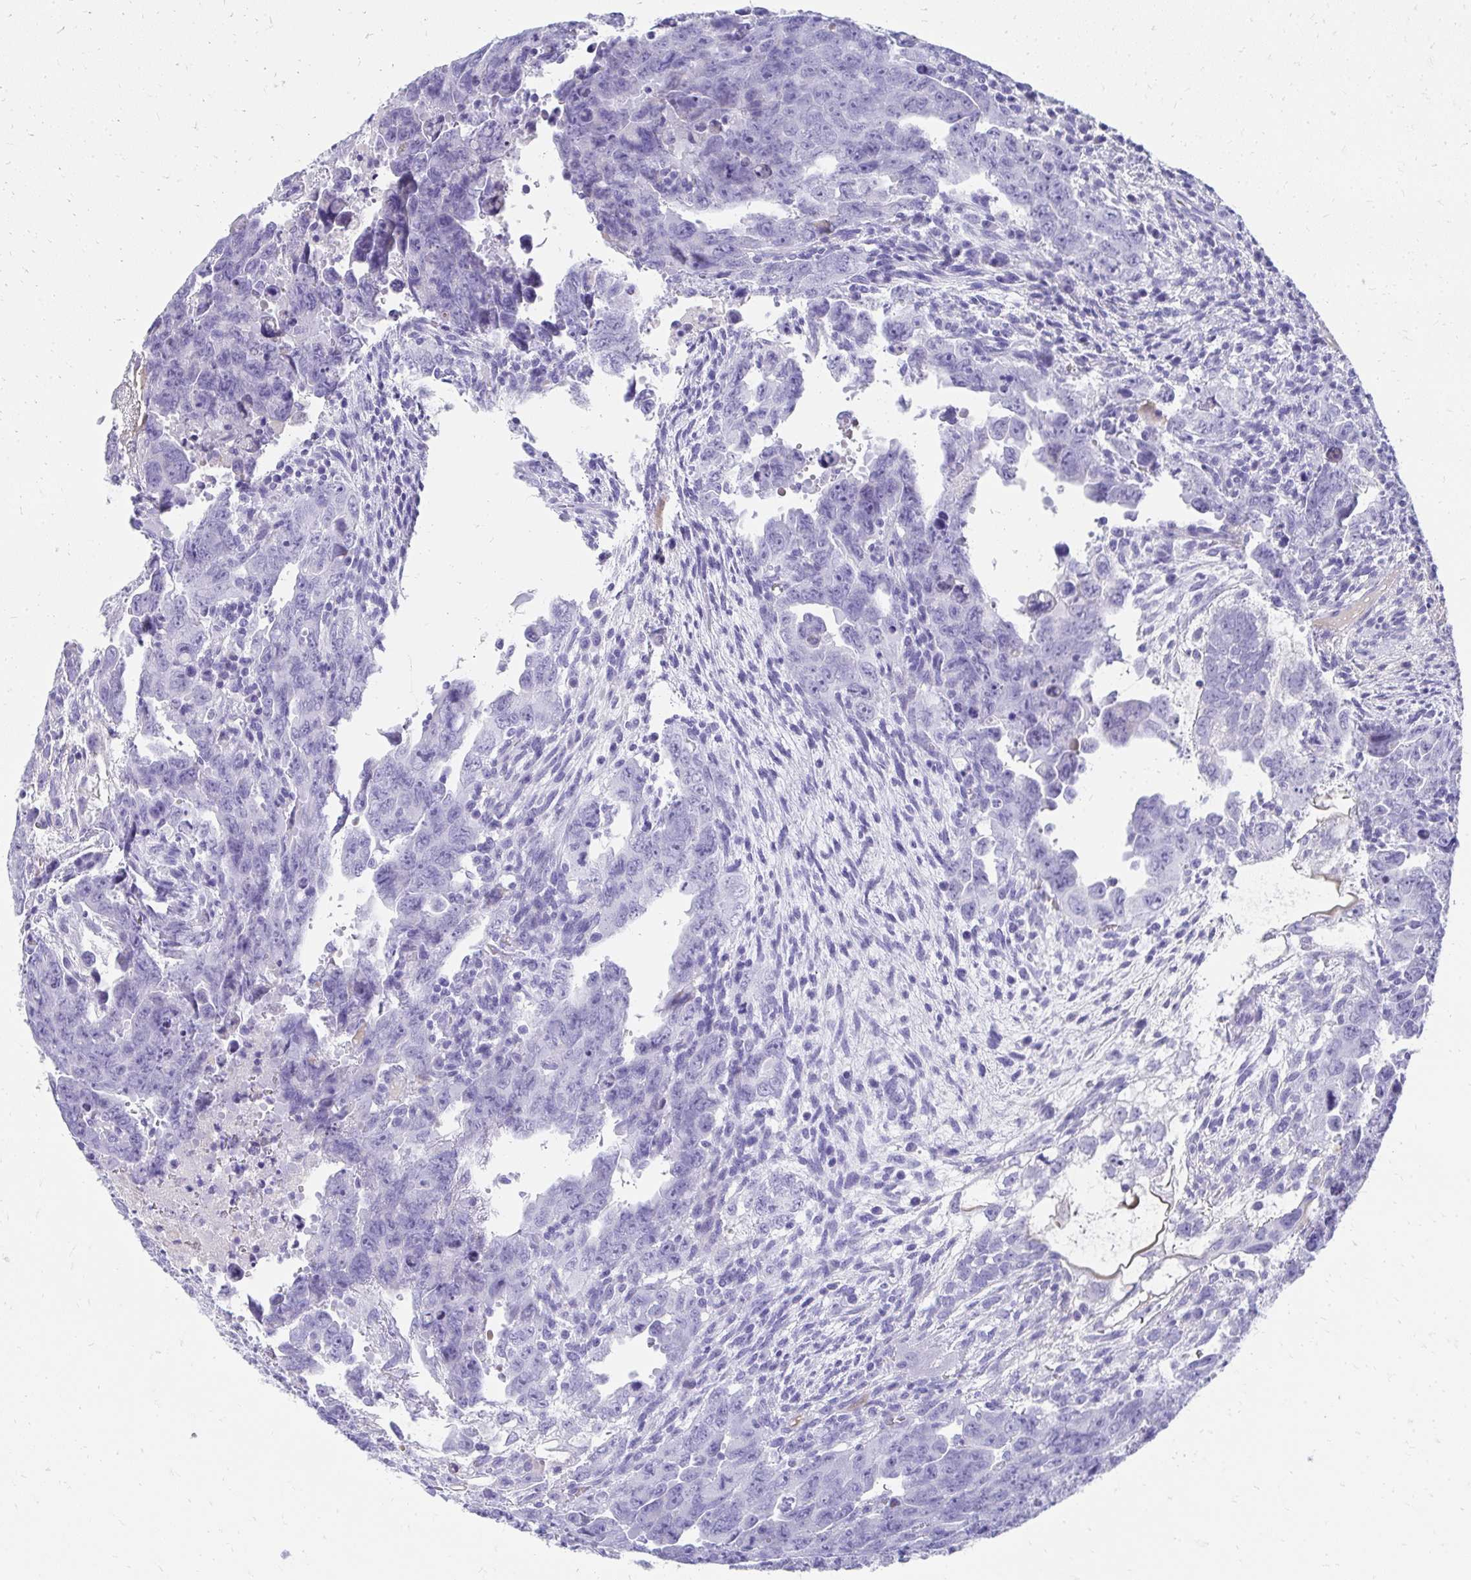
{"staining": {"intensity": "negative", "quantity": "none", "location": "none"}, "tissue": "testis cancer", "cell_type": "Tumor cells", "image_type": "cancer", "snomed": [{"axis": "morphology", "description": "Carcinoma, Embryonal, NOS"}, {"axis": "topography", "description": "Testis"}], "caption": "IHC image of human testis cancer (embryonal carcinoma) stained for a protein (brown), which shows no positivity in tumor cells.", "gene": "TNNT1", "patient": {"sex": "male", "age": 24}}